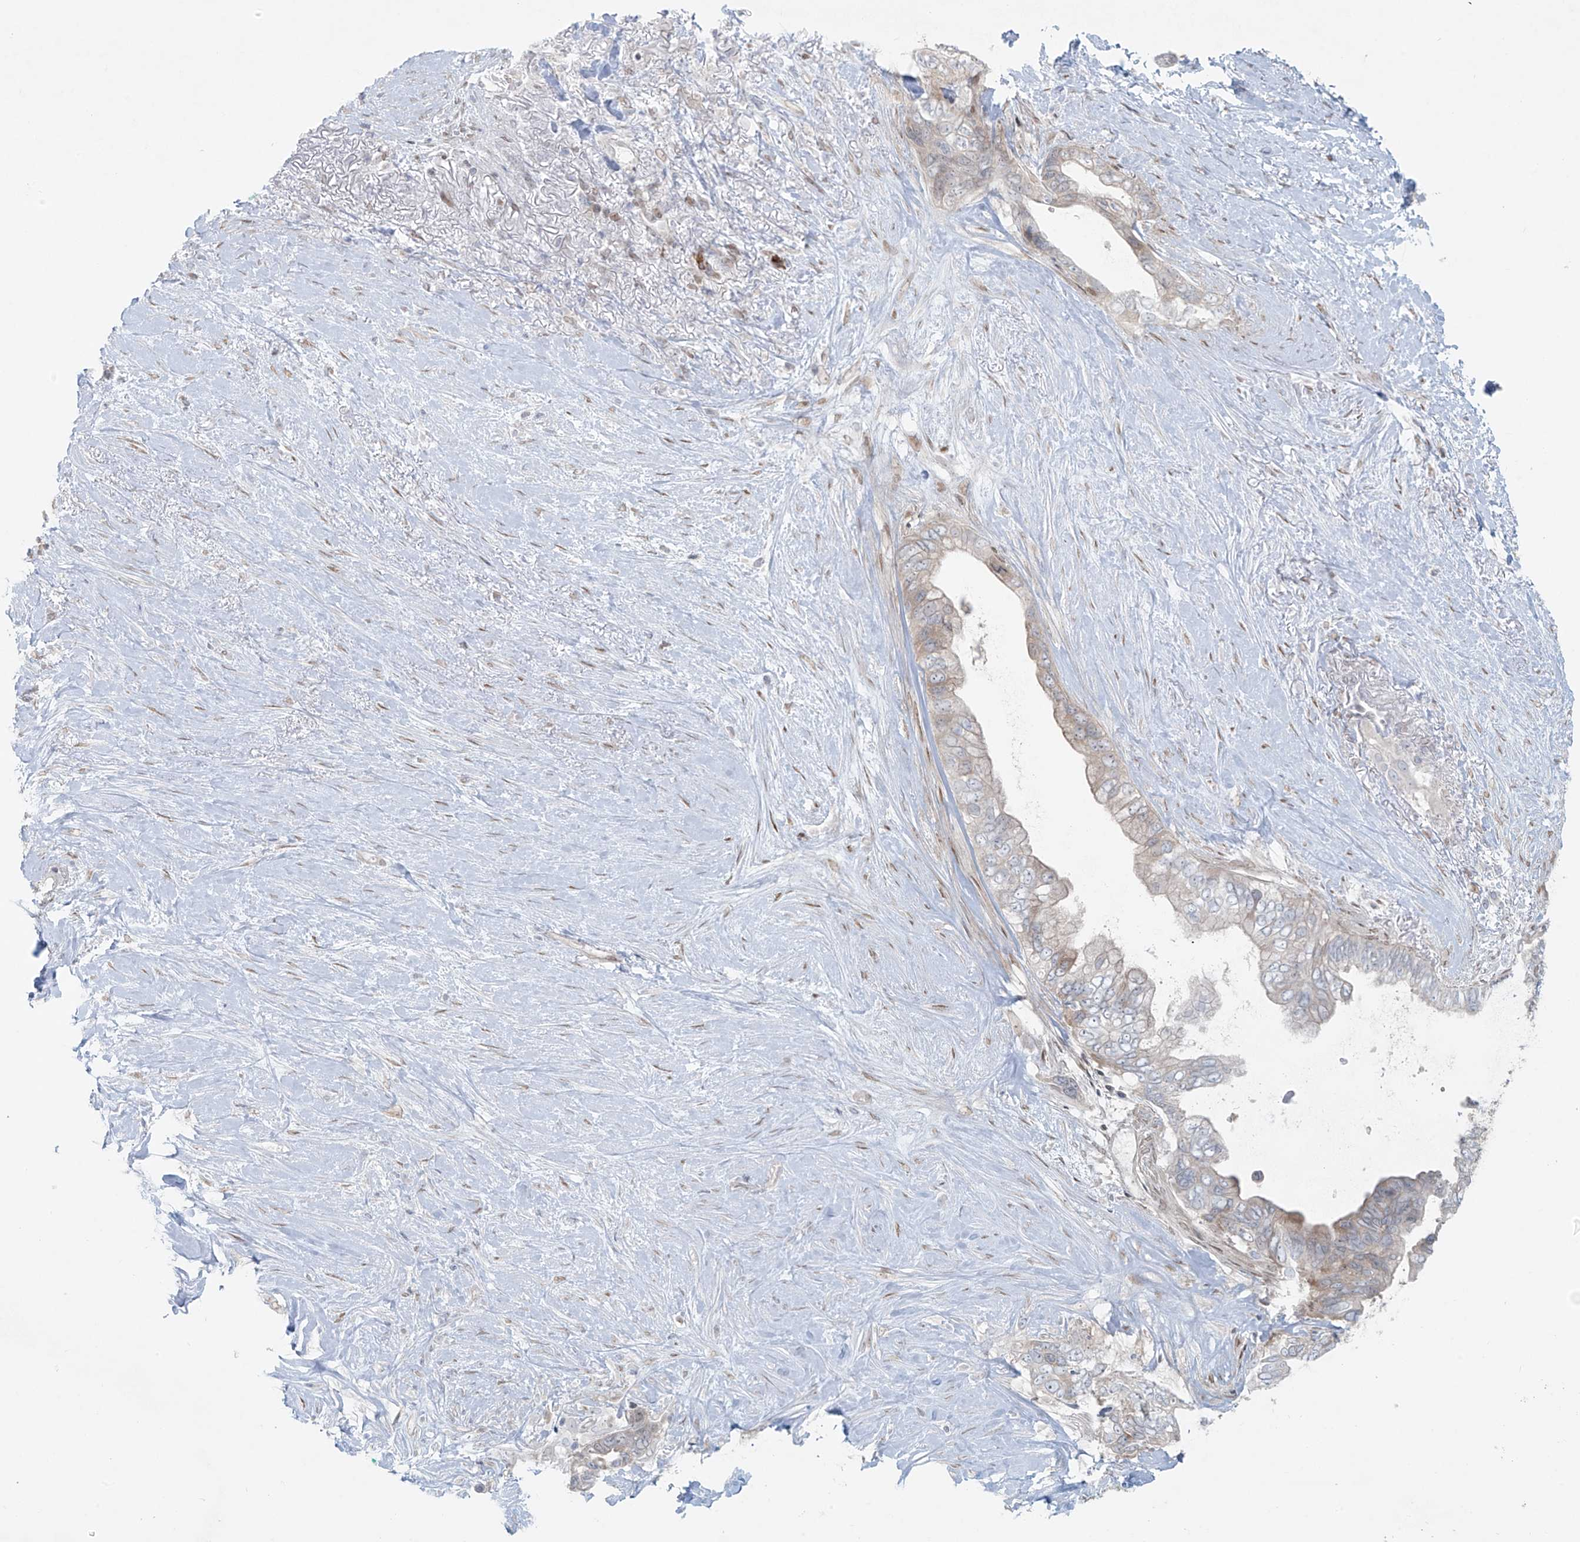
{"staining": {"intensity": "moderate", "quantity": "<25%", "location": "cytoplasmic/membranous"}, "tissue": "pancreatic cancer", "cell_type": "Tumor cells", "image_type": "cancer", "snomed": [{"axis": "morphology", "description": "Adenocarcinoma, NOS"}, {"axis": "topography", "description": "Pancreas"}], "caption": "Immunohistochemistry (IHC) (DAB (3,3'-diaminobenzidine)) staining of human pancreatic adenocarcinoma displays moderate cytoplasmic/membranous protein staining in approximately <25% of tumor cells.", "gene": "PPAT", "patient": {"sex": "female", "age": 72}}